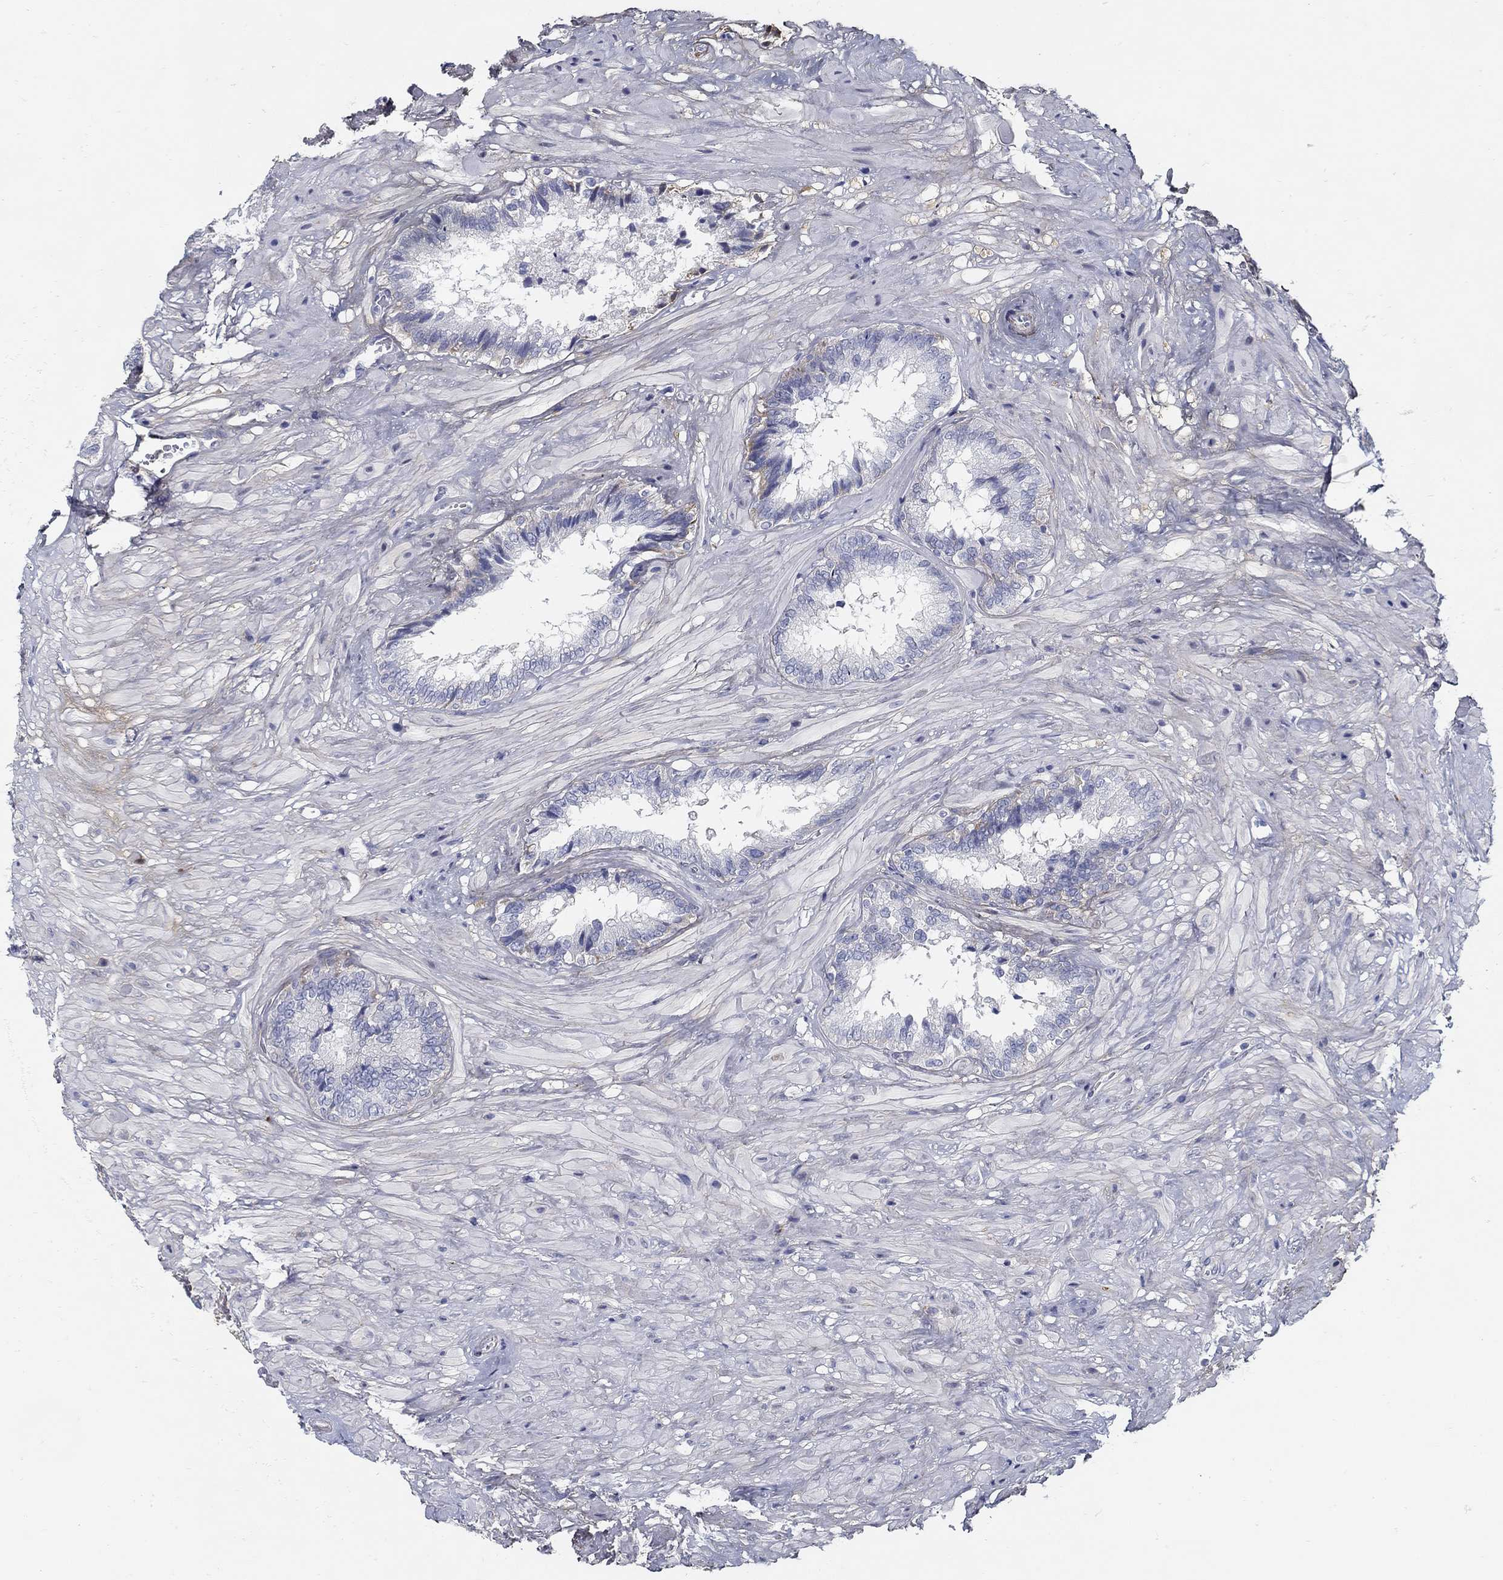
{"staining": {"intensity": "negative", "quantity": "none", "location": "none"}, "tissue": "seminal vesicle", "cell_type": "Glandular cells", "image_type": "normal", "snomed": [{"axis": "morphology", "description": "Normal tissue, NOS"}, {"axis": "topography", "description": "Seminal veicle"}], "caption": "Immunohistochemistry photomicrograph of normal seminal vesicle: seminal vesicle stained with DAB (3,3'-diaminobenzidine) reveals no significant protein positivity in glandular cells.", "gene": "TGFBI", "patient": {"sex": "male", "age": 67}}